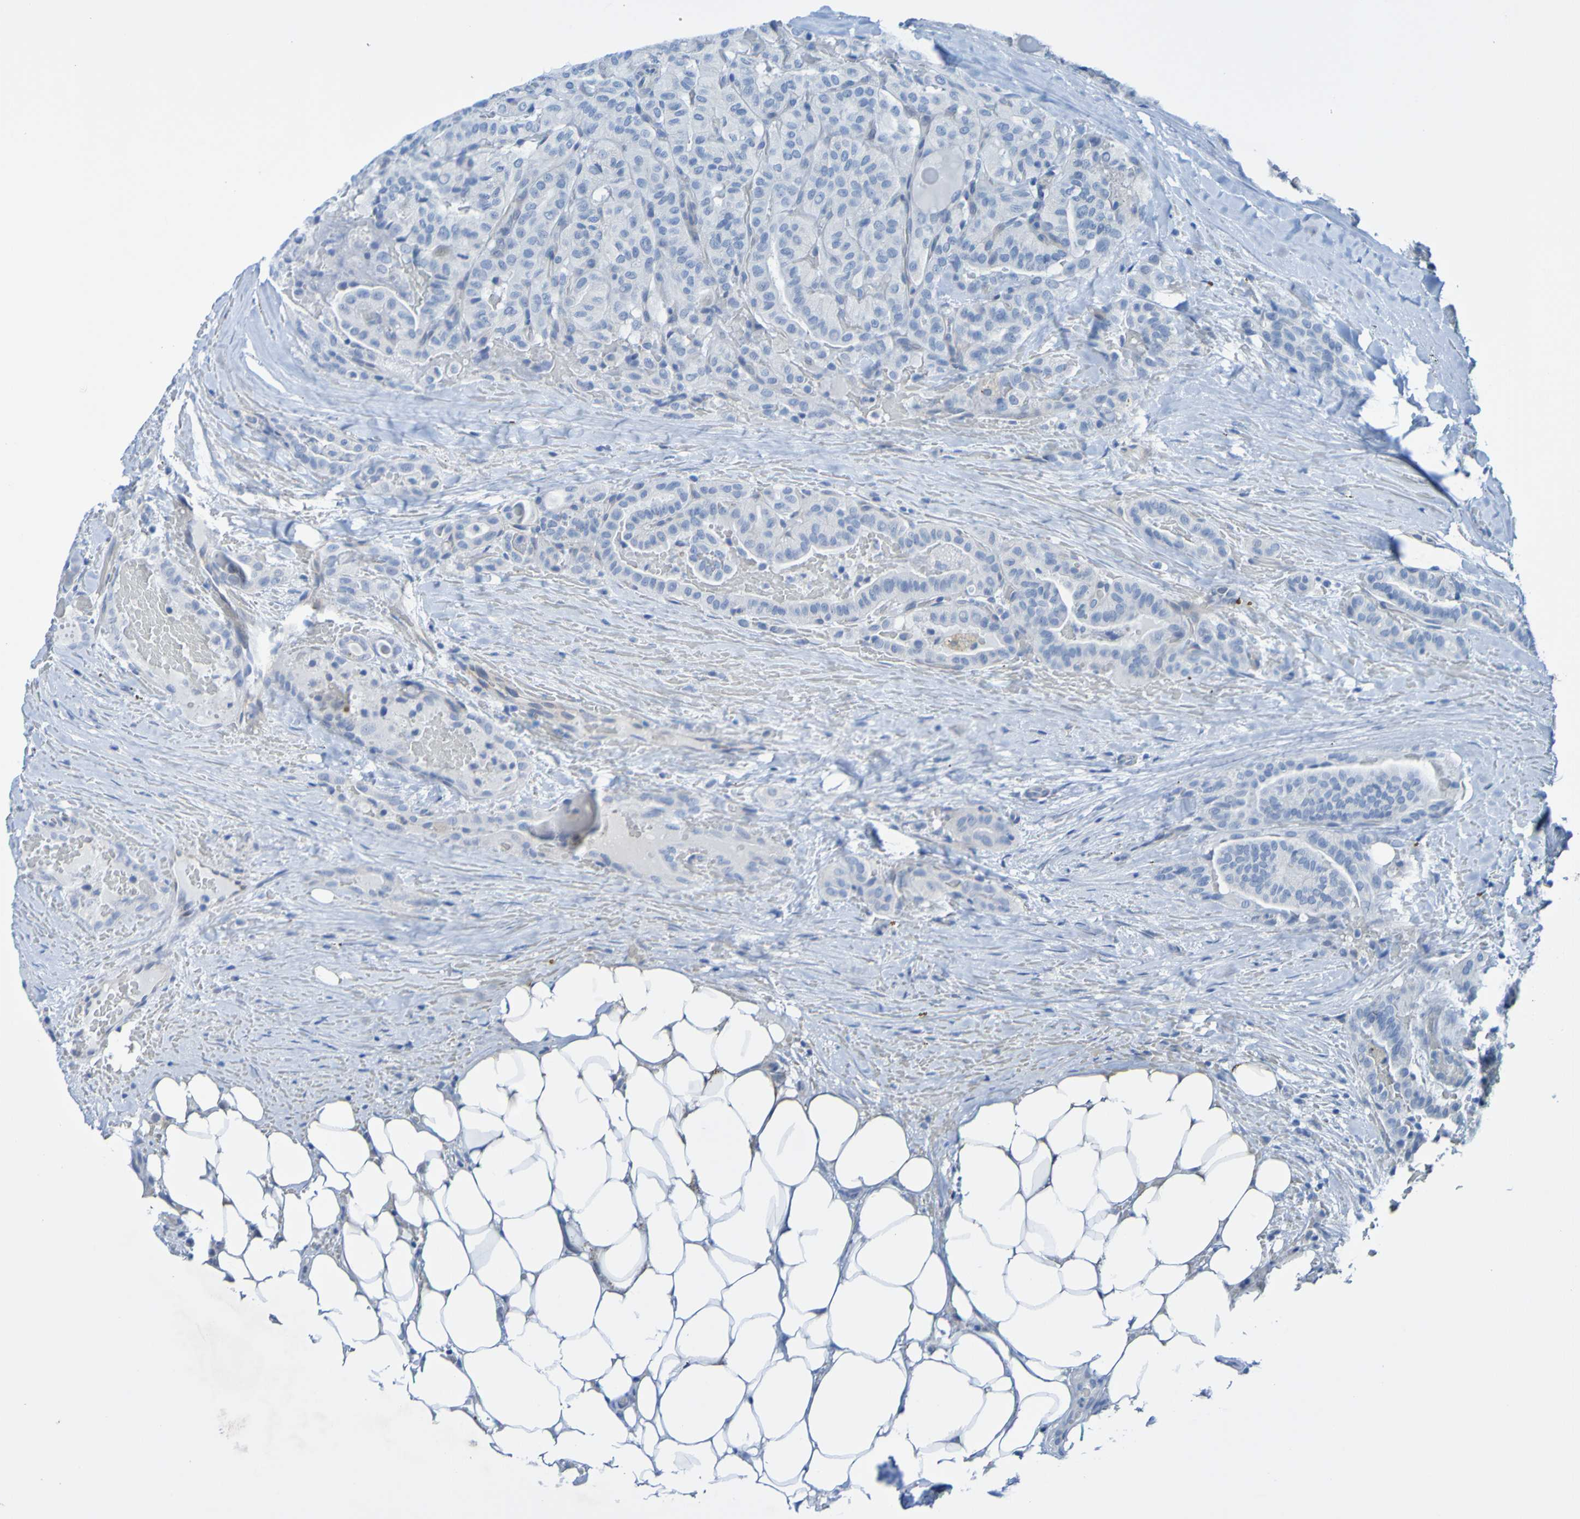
{"staining": {"intensity": "negative", "quantity": "none", "location": "none"}, "tissue": "head and neck cancer", "cell_type": "Tumor cells", "image_type": "cancer", "snomed": [{"axis": "morphology", "description": "Squamous cell carcinoma, NOS"}, {"axis": "topography", "description": "Oral tissue"}, {"axis": "topography", "description": "Head-Neck"}], "caption": "IHC histopathology image of neoplastic tissue: head and neck cancer (squamous cell carcinoma) stained with DAB displays no significant protein staining in tumor cells. The staining was performed using DAB (3,3'-diaminobenzidine) to visualize the protein expression in brown, while the nuclei were stained in blue with hematoxylin (Magnification: 20x).", "gene": "ACMSD", "patient": {"sex": "female", "age": 50}}